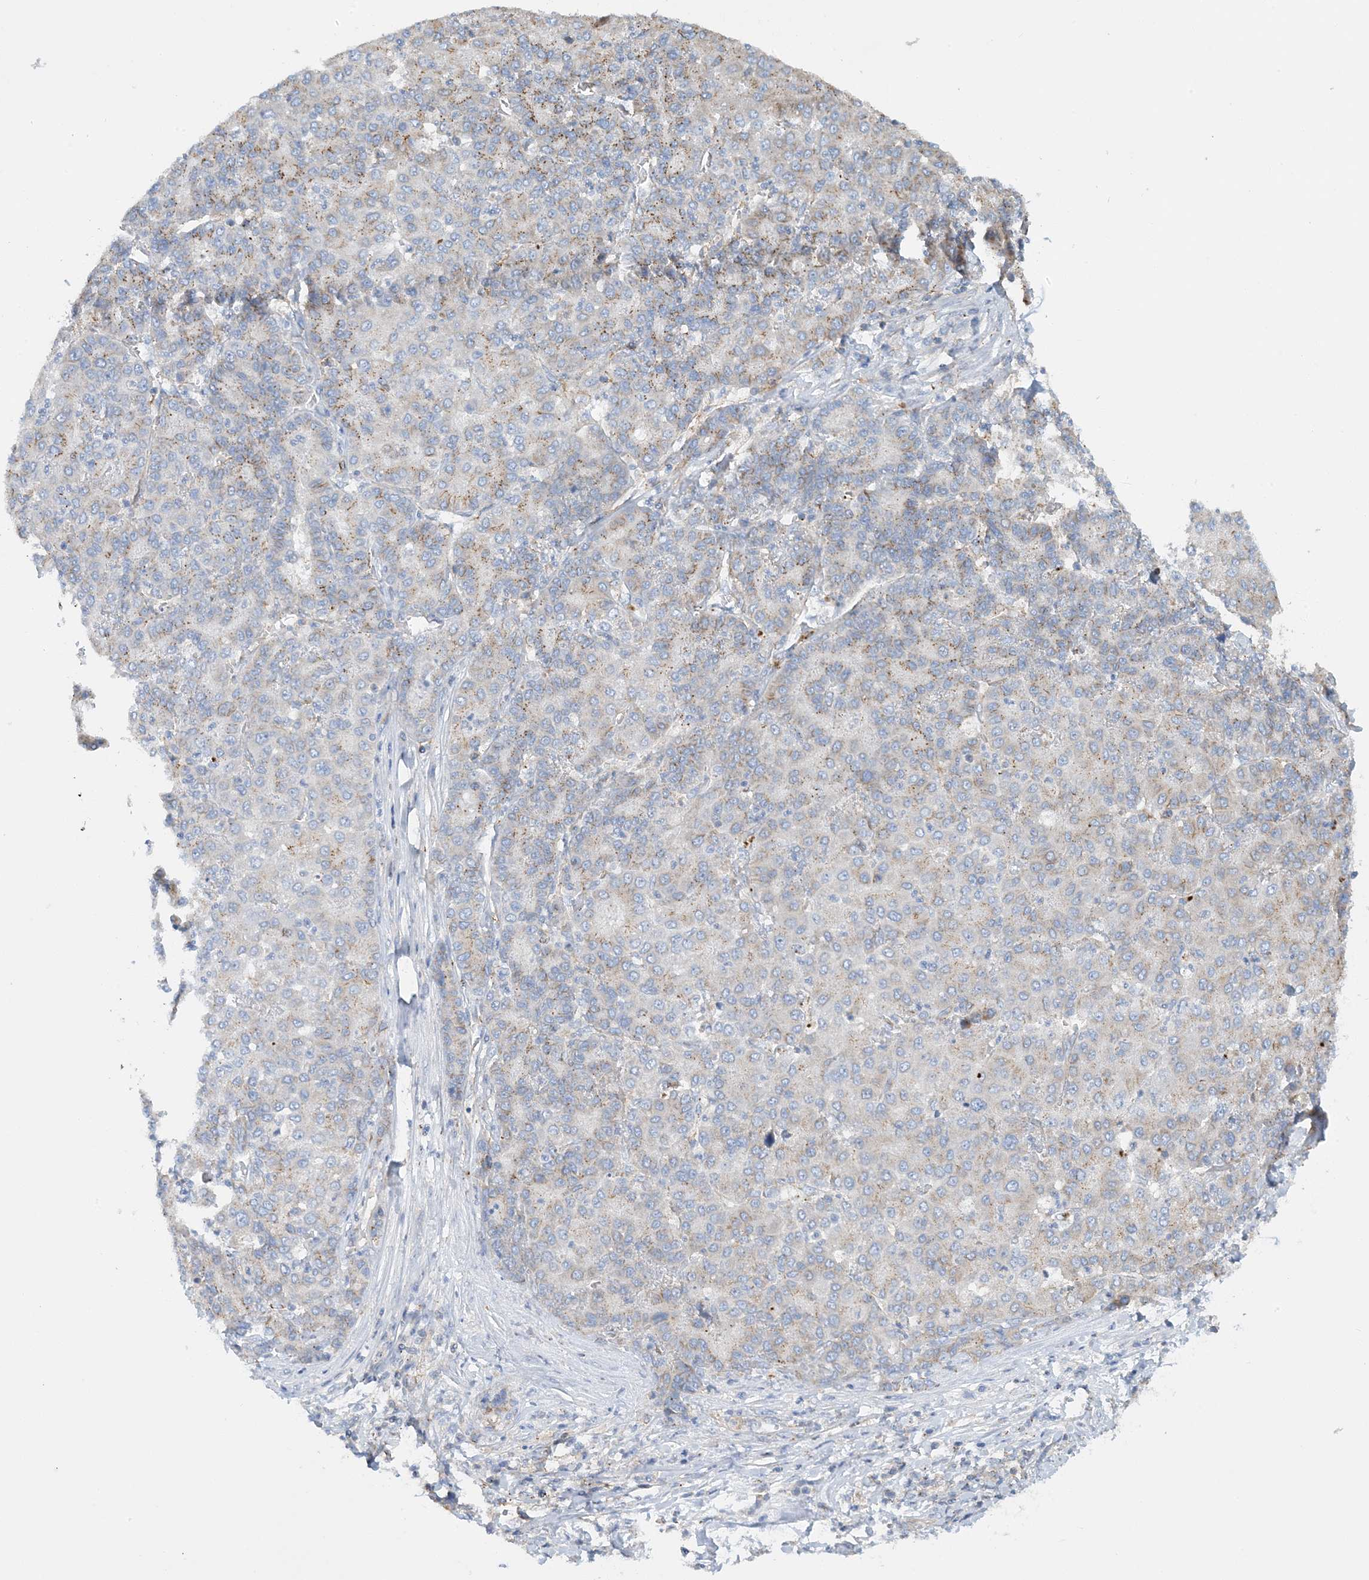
{"staining": {"intensity": "weak", "quantity": "25%-75%", "location": "cytoplasmic/membranous"}, "tissue": "liver cancer", "cell_type": "Tumor cells", "image_type": "cancer", "snomed": [{"axis": "morphology", "description": "Carcinoma, Hepatocellular, NOS"}, {"axis": "topography", "description": "Liver"}], "caption": "Immunohistochemical staining of liver cancer (hepatocellular carcinoma) reveals low levels of weak cytoplasmic/membranous protein expression in approximately 25%-75% of tumor cells. (IHC, brightfield microscopy, high magnification).", "gene": "CALHM5", "patient": {"sex": "male", "age": 65}}